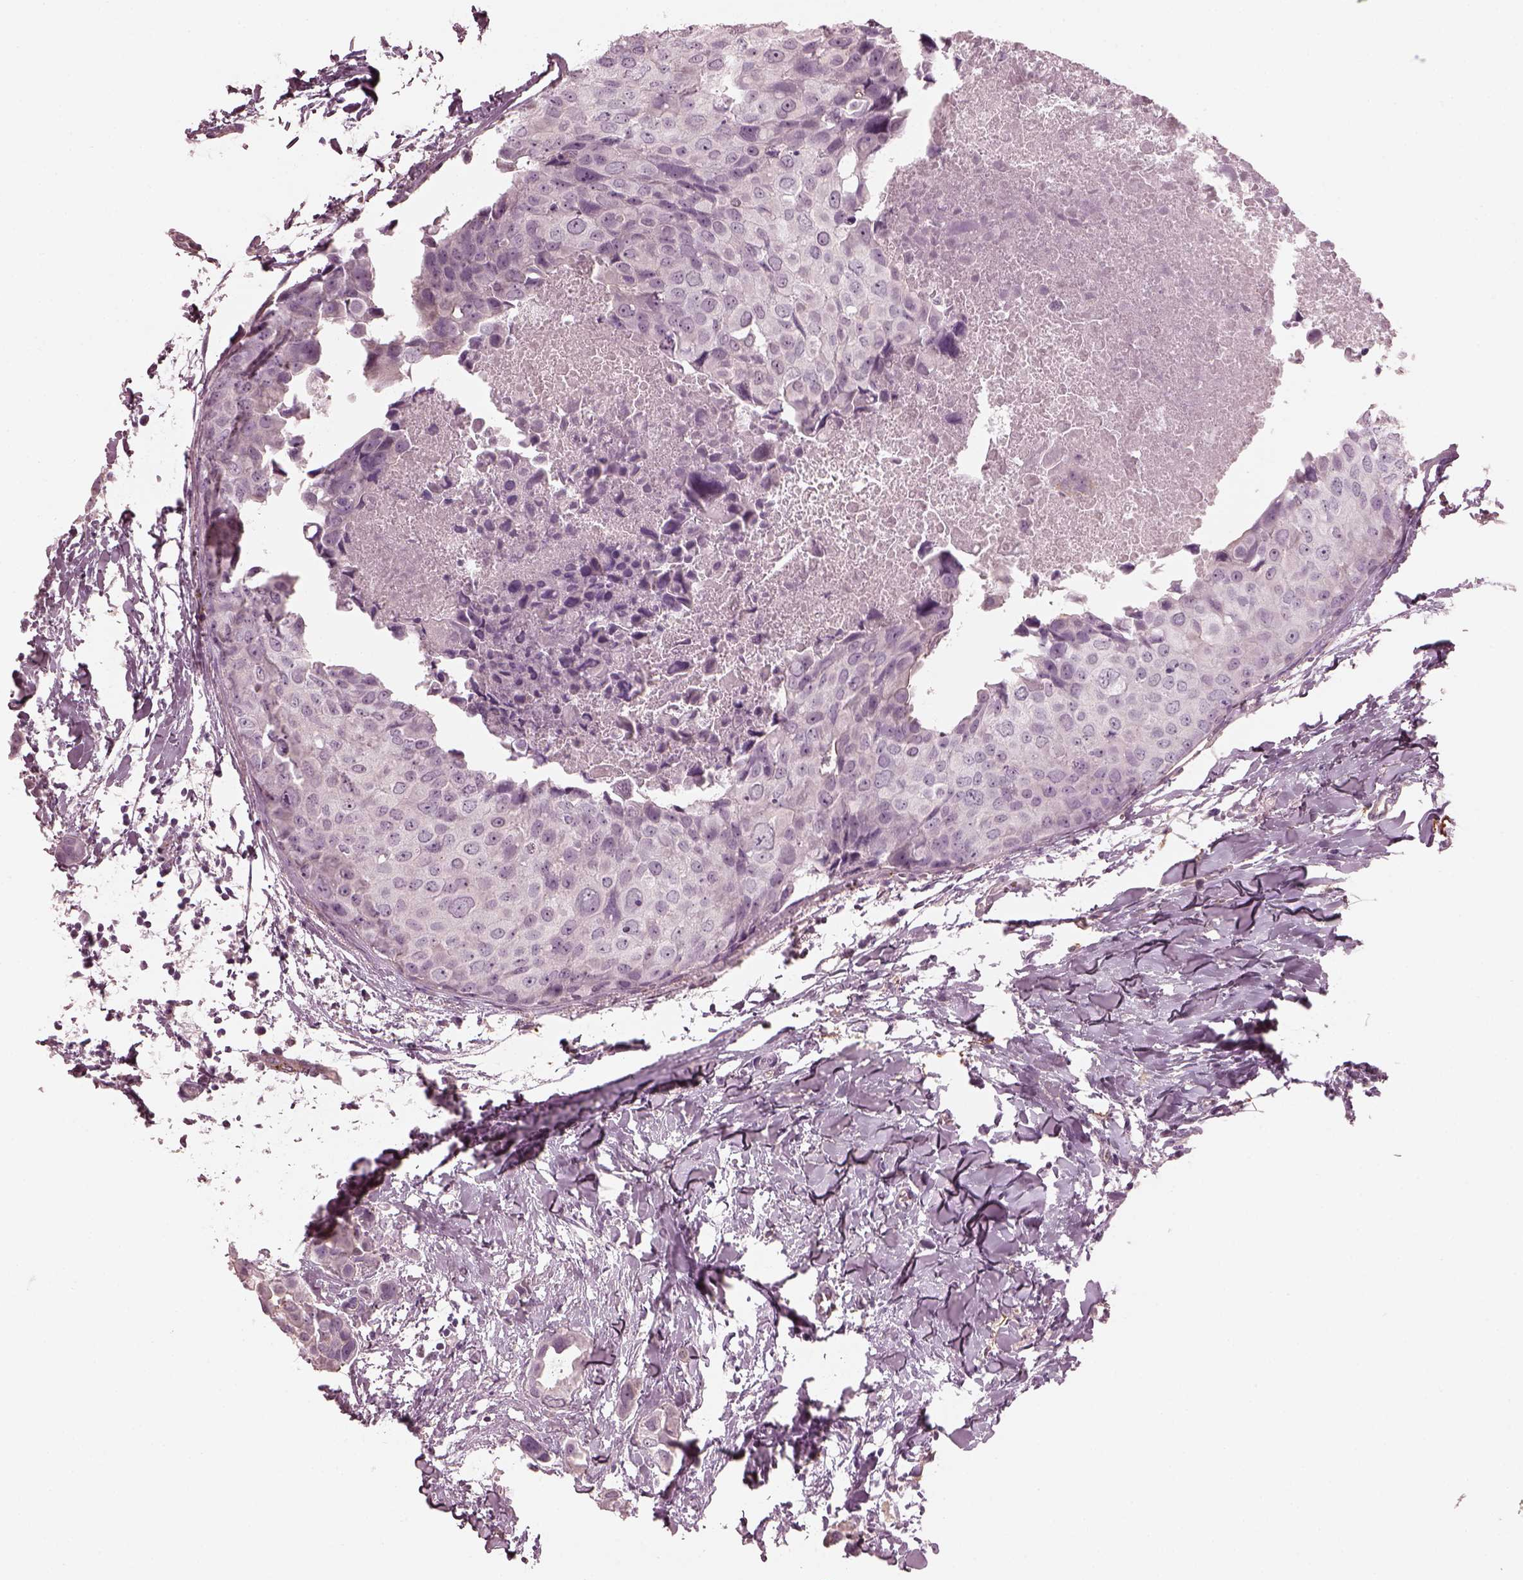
{"staining": {"intensity": "negative", "quantity": "none", "location": "none"}, "tissue": "breast cancer", "cell_type": "Tumor cells", "image_type": "cancer", "snomed": [{"axis": "morphology", "description": "Duct carcinoma"}, {"axis": "topography", "description": "Breast"}], "caption": "The immunohistochemistry (IHC) histopathology image has no significant positivity in tumor cells of breast invasive ductal carcinoma tissue.", "gene": "EIF4E1B", "patient": {"sex": "female", "age": 38}}